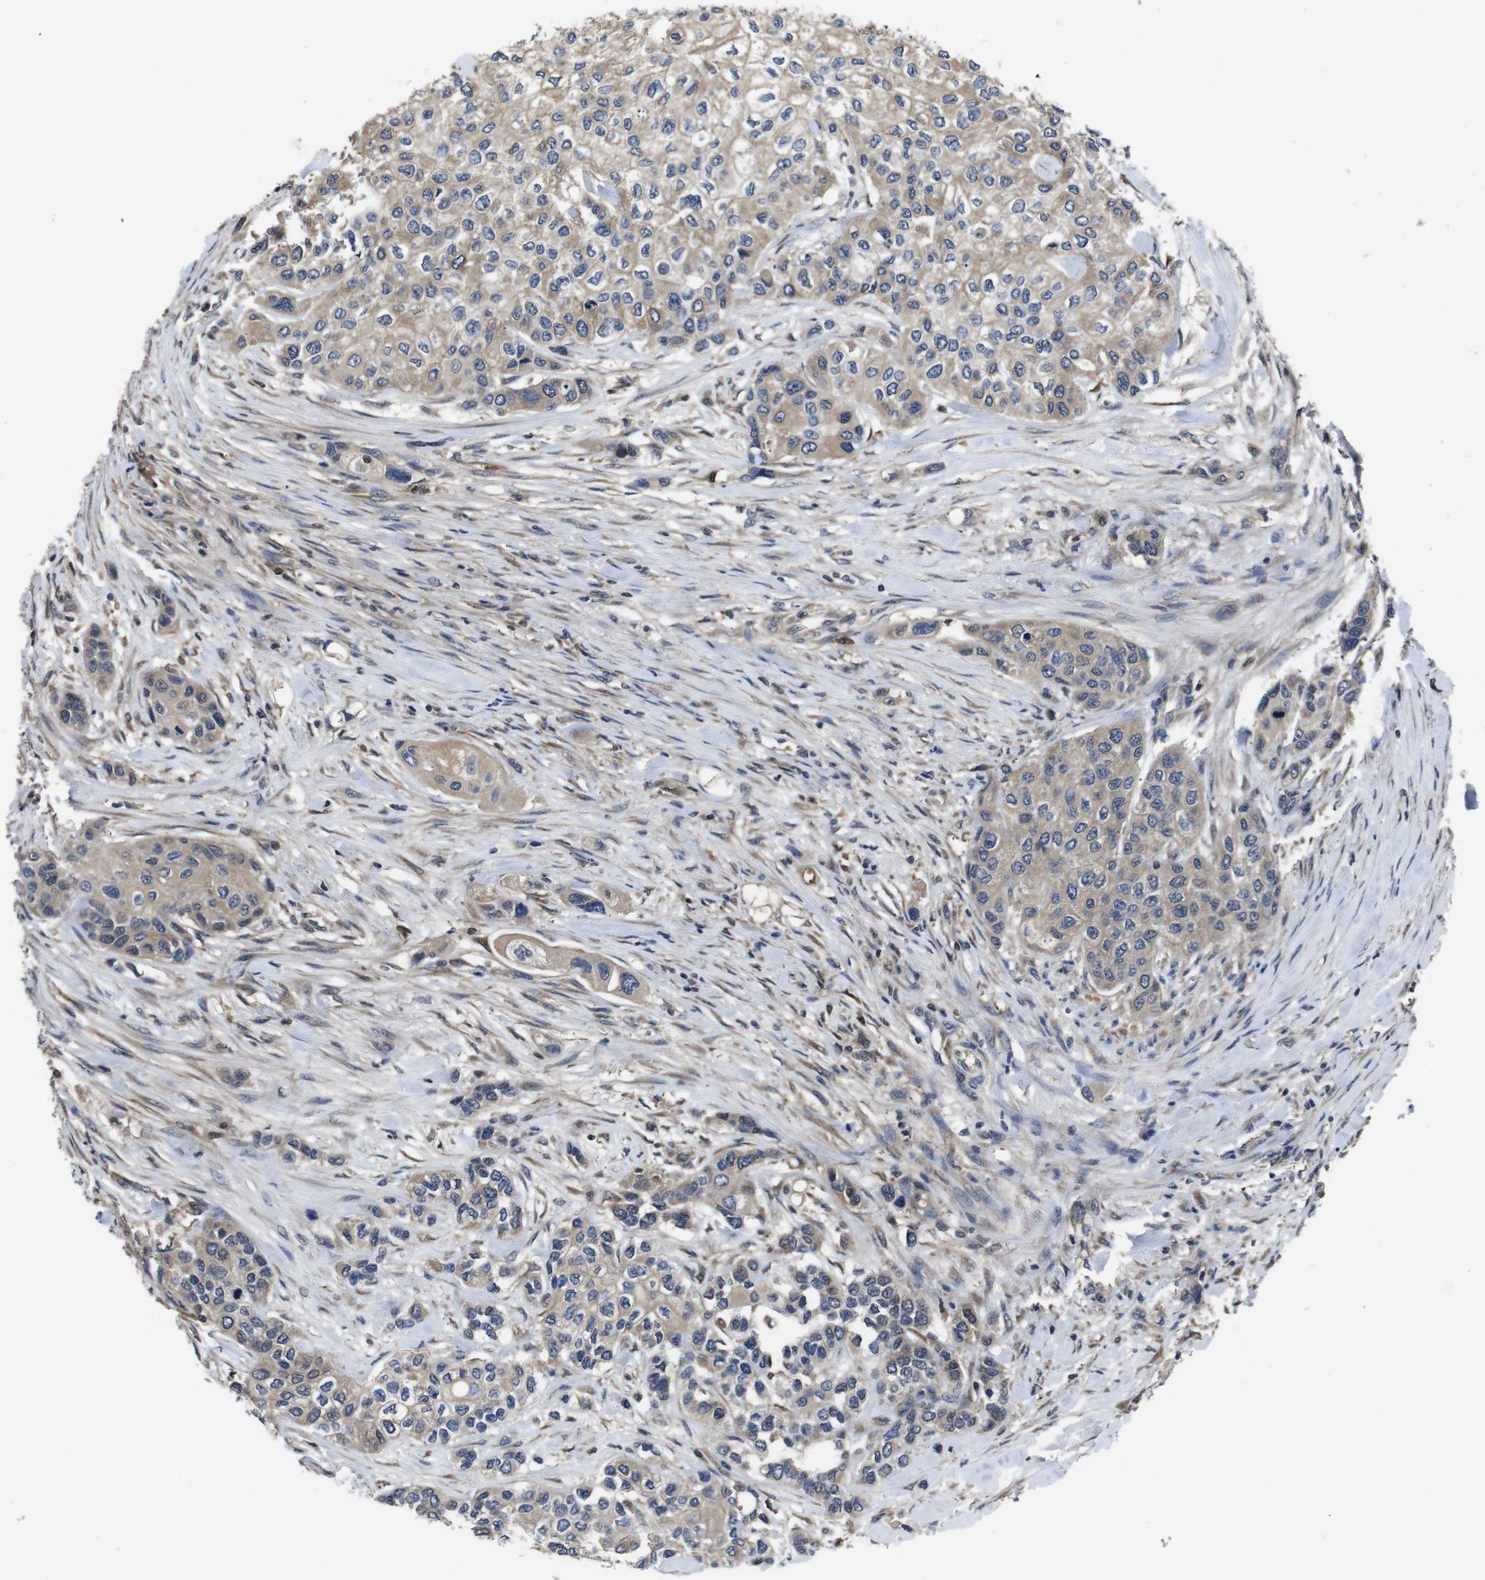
{"staining": {"intensity": "weak", "quantity": ">75%", "location": "cytoplasmic/membranous"}, "tissue": "urothelial cancer", "cell_type": "Tumor cells", "image_type": "cancer", "snomed": [{"axis": "morphology", "description": "Urothelial carcinoma, High grade"}, {"axis": "topography", "description": "Urinary bladder"}], "caption": "Immunohistochemistry (IHC) of urothelial cancer exhibits low levels of weak cytoplasmic/membranous positivity in approximately >75% of tumor cells. The protein is shown in brown color, while the nuclei are stained blue.", "gene": "CXCL11", "patient": {"sex": "female", "age": 56}}